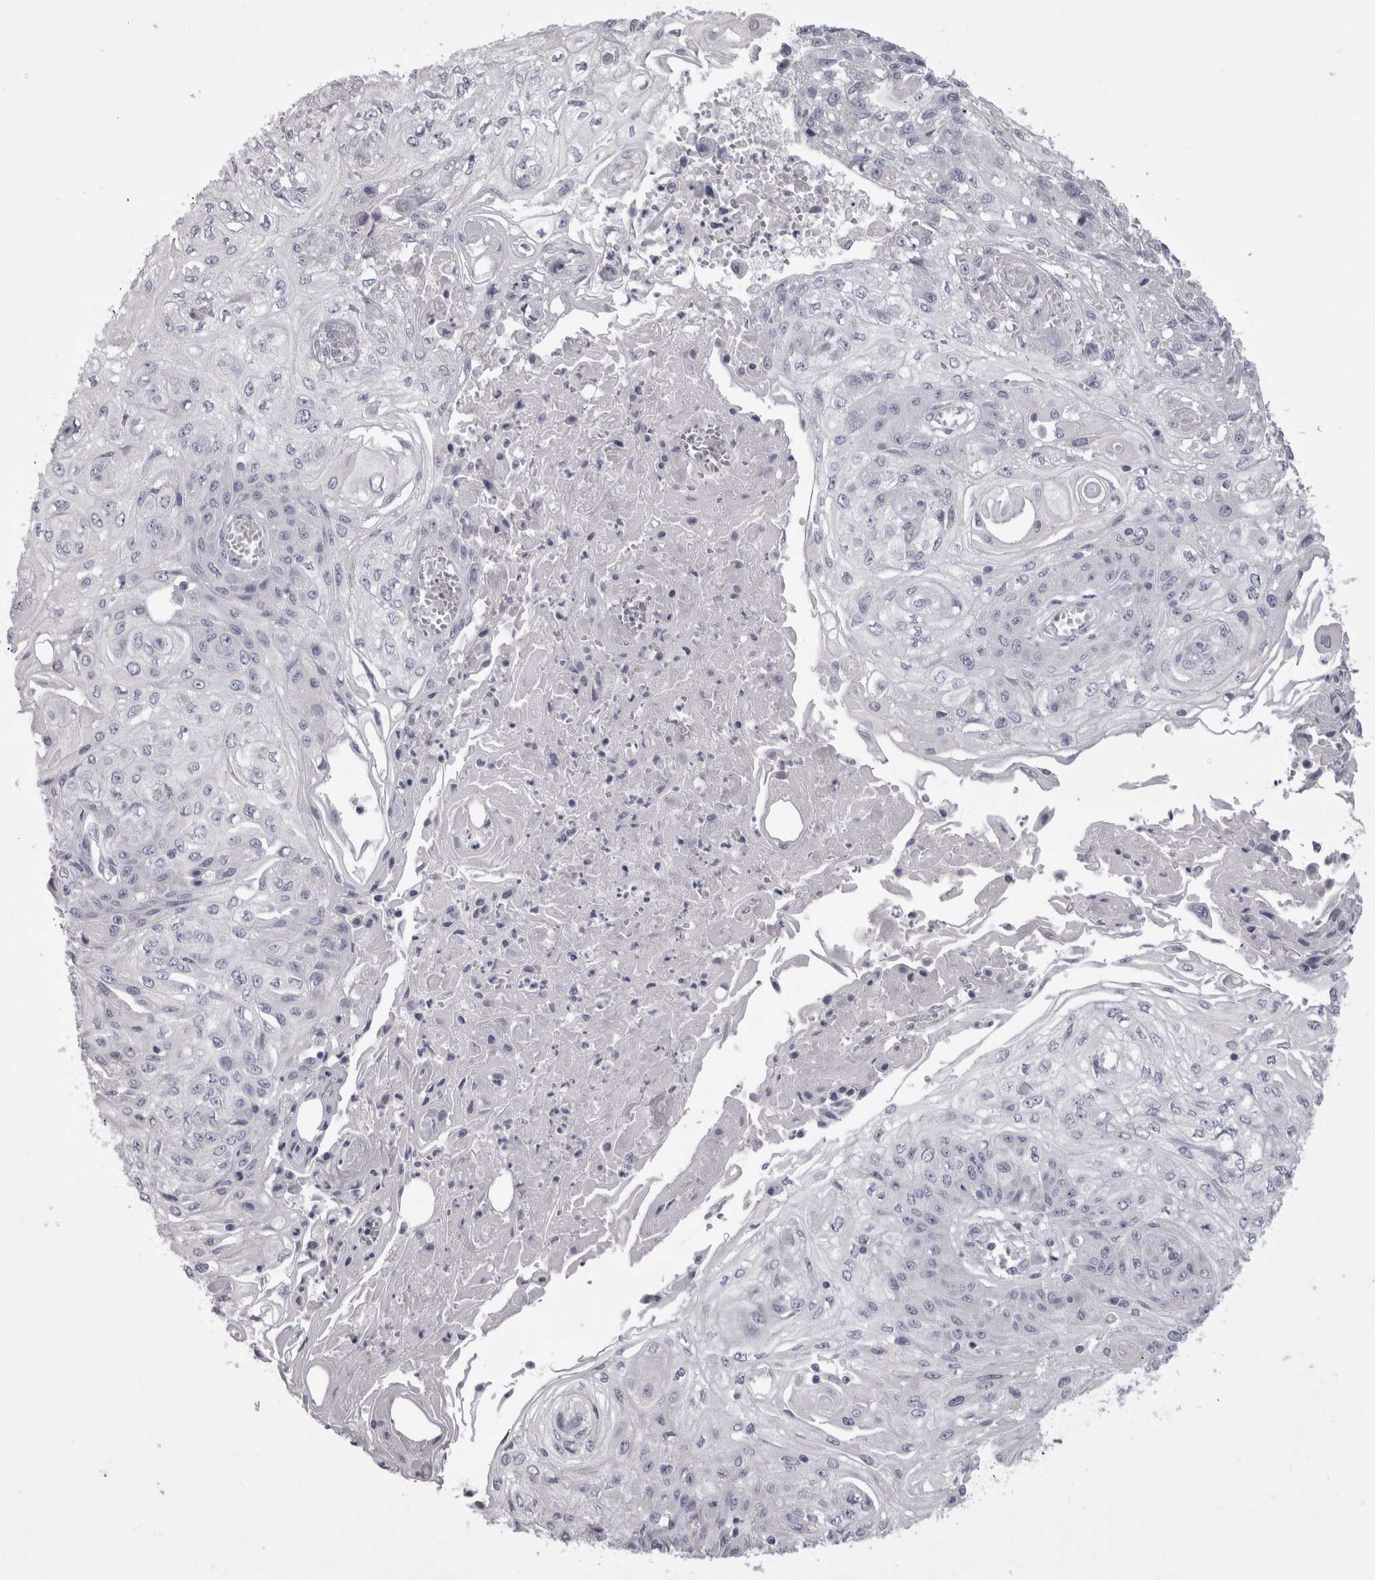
{"staining": {"intensity": "negative", "quantity": "none", "location": "none"}, "tissue": "skin cancer", "cell_type": "Tumor cells", "image_type": "cancer", "snomed": [{"axis": "morphology", "description": "Squamous cell carcinoma, NOS"}, {"axis": "morphology", "description": "Squamous cell carcinoma, metastatic, NOS"}, {"axis": "topography", "description": "Skin"}, {"axis": "topography", "description": "Lymph node"}], "caption": "Tumor cells show no significant expression in skin cancer.", "gene": "ADAM2", "patient": {"sex": "male", "age": 75}}